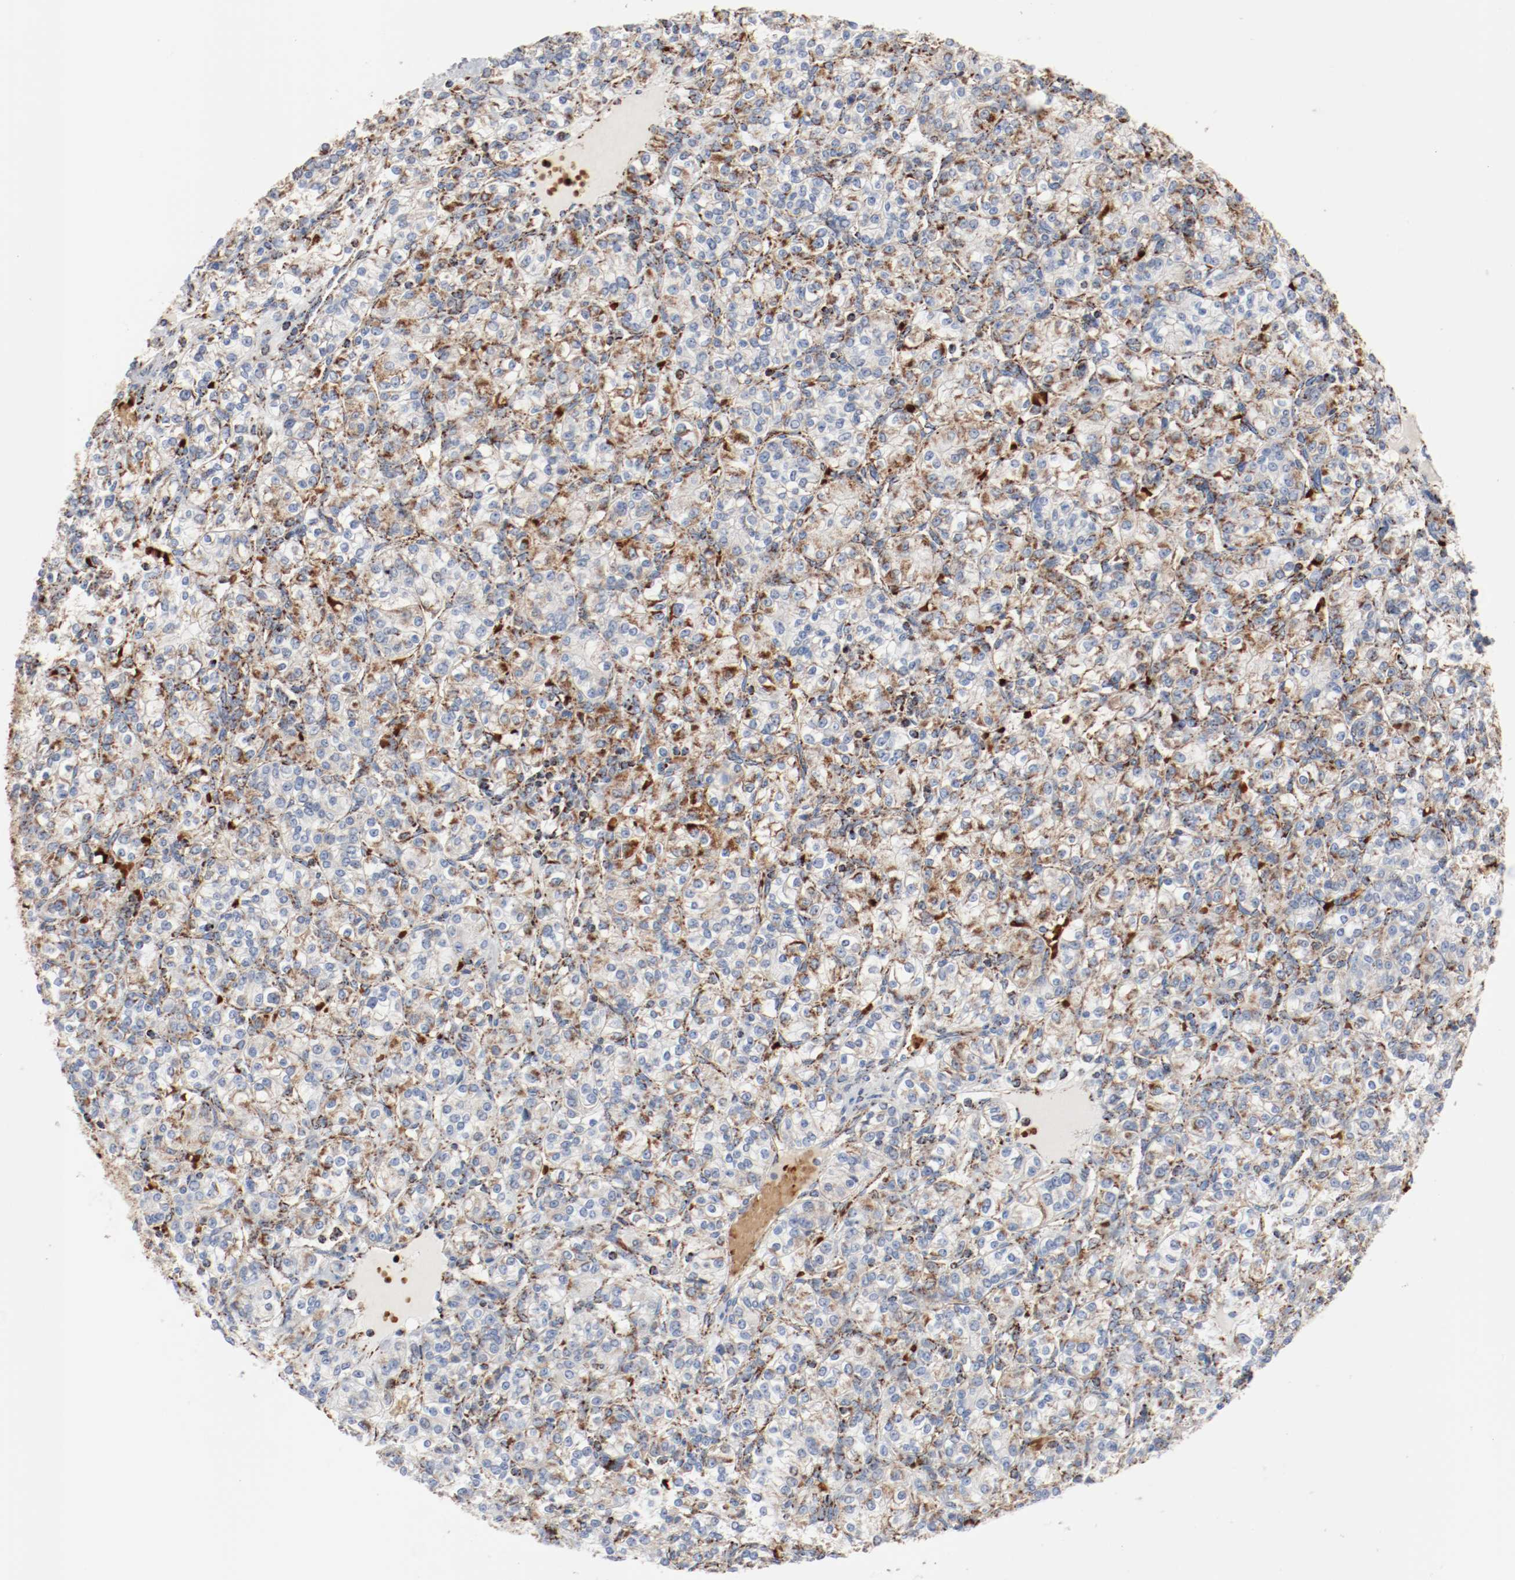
{"staining": {"intensity": "weak", "quantity": ">75%", "location": "cytoplasmic/membranous"}, "tissue": "renal cancer", "cell_type": "Tumor cells", "image_type": "cancer", "snomed": [{"axis": "morphology", "description": "Adenocarcinoma, NOS"}, {"axis": "topography", "description": "Kidney"}], "caption": "Adenocarcinoma (renal) stained with a protein marker shows weak staining in tumor cells.", "gene": "NDUFB8", "patient": {"sex": "male", "age": 77}}